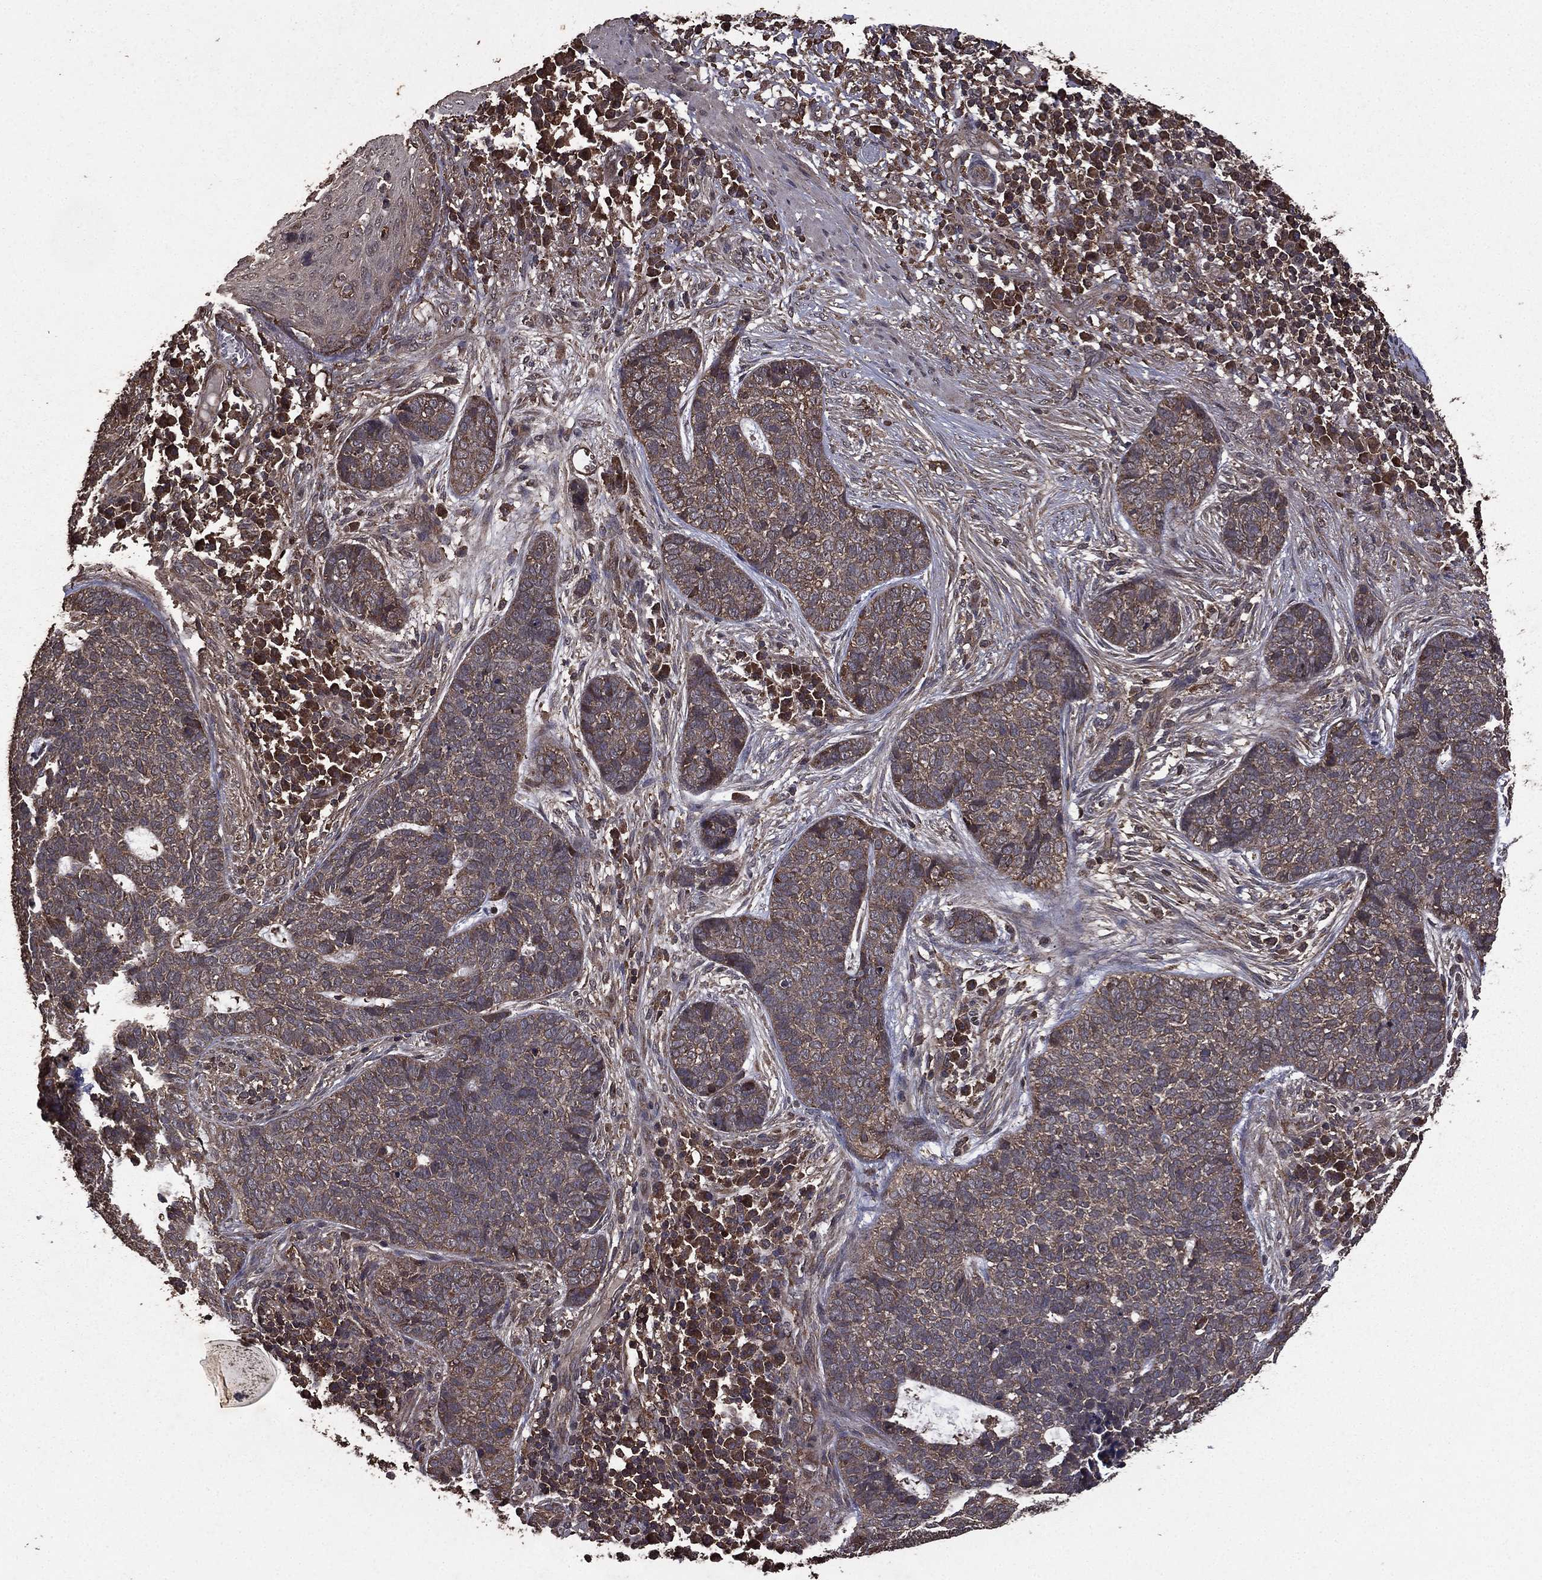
{"staining": {"intensity": "weak", "quantity": "25%-75%", "location": "cytoplasmic/membranous"}, "tissue": "skin cancer", "cell_type": "Tumor cells", "image_type": "cancer", "snomed": [{"axis": "morphology", "description": "Basal cell carcinoma"}, {"axis": "topography", "description": "Skin"}], "caption": "Weak cytoplasmic/membranous positivity is appreciated in about 25%-75% of tumor cells in basal cell carcinoma (skin). The protein of interest is shown in brown color, while the nuclei are stained blue.", "gene": "BIRC6", "patient": {"sex": "female", "age": 69}}